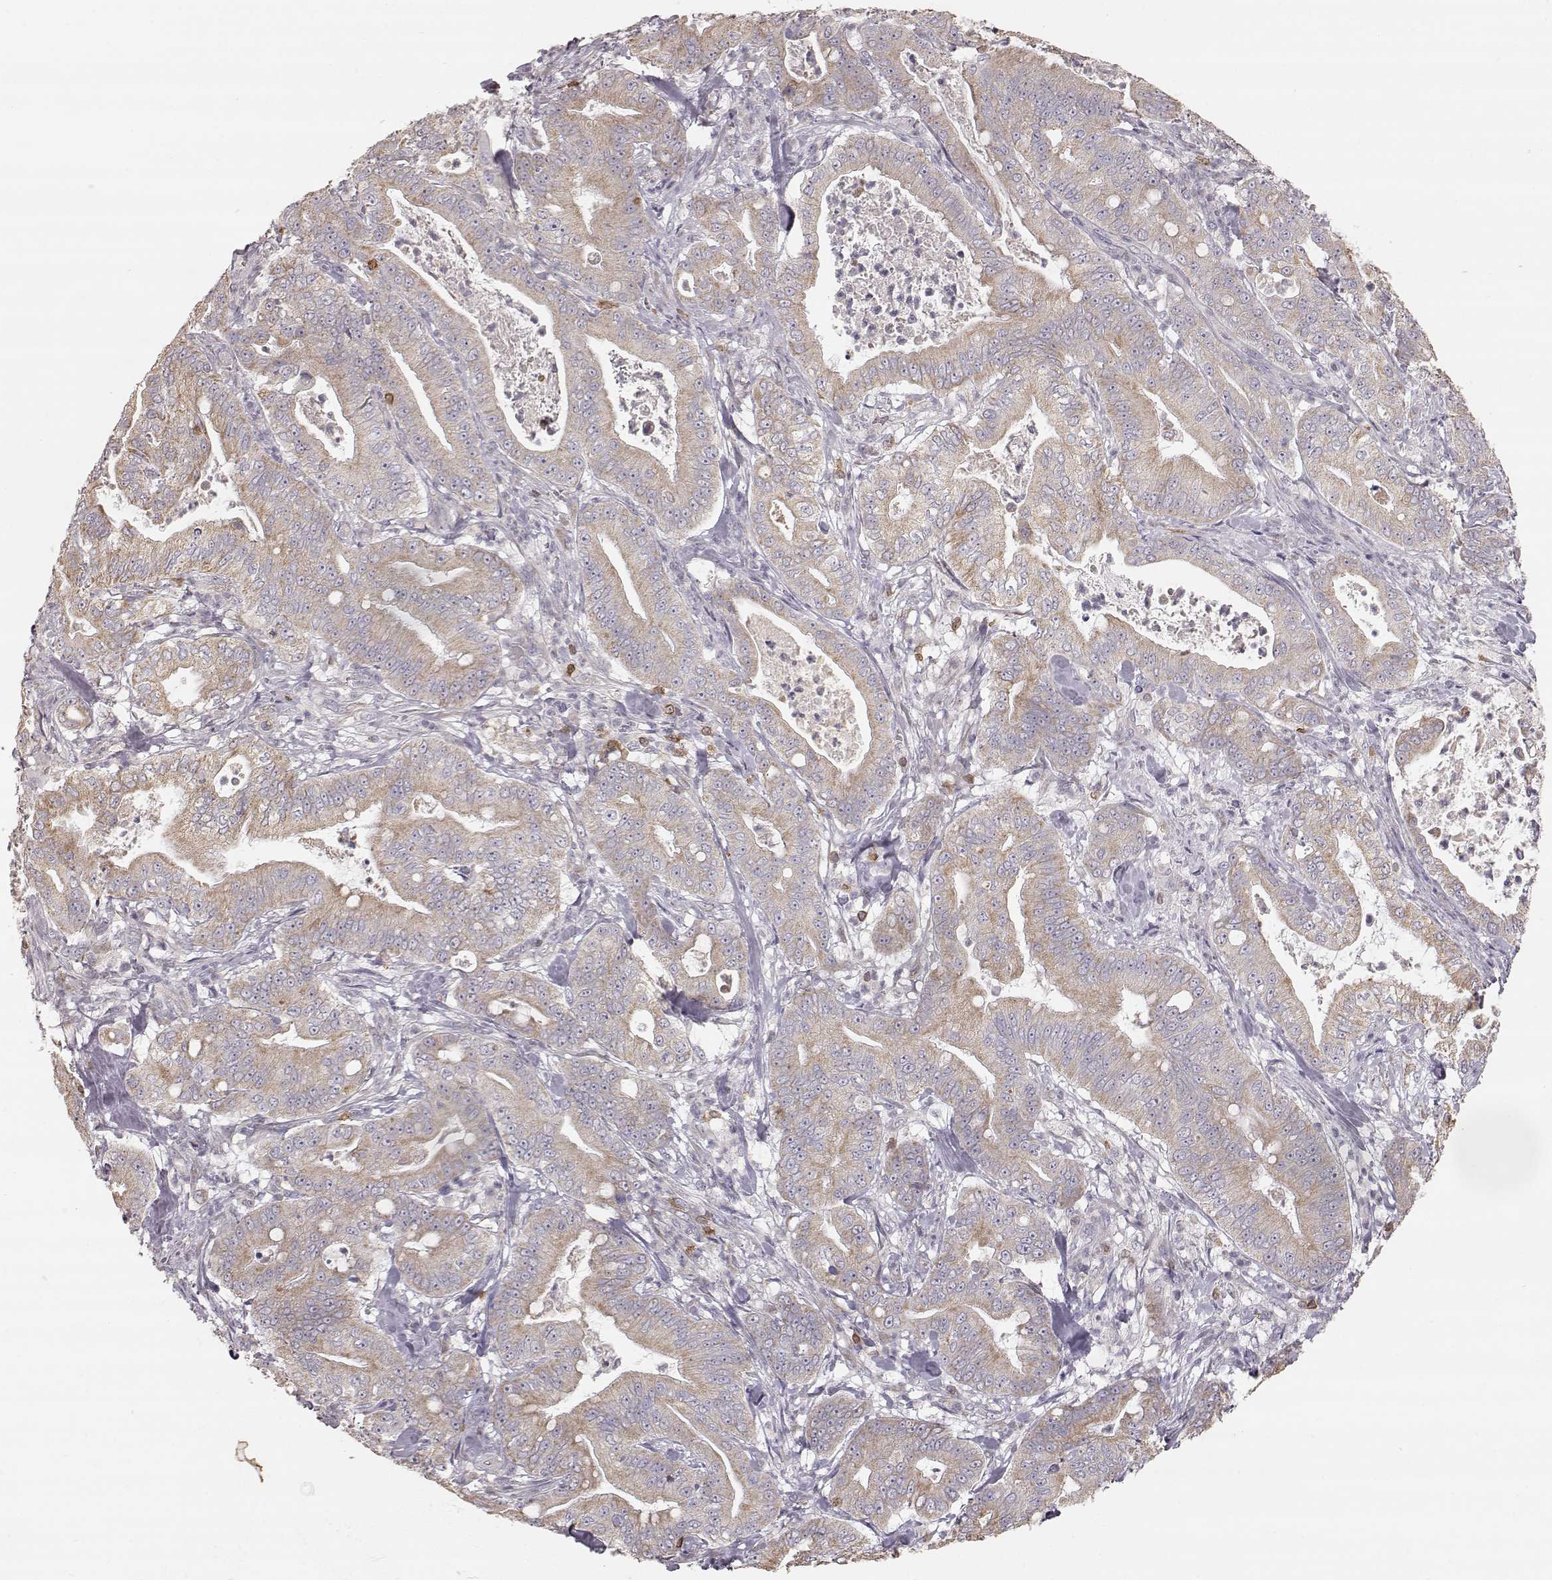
{"staining": {"intensity": "weak", "quantity": ">75%", "location": "cytoplasmic/membranous"}, "tissue": "pancreatic cancer", "cell_type": "Tumor cells", "image_type": "cancer", "snomed": [{"axis": "morphology", "description": "Adenocarcinoma, NOS"}, {"axis": "topography", "description": "Pancreas"}], "caption": "Tumor cells display low levels of weak cytoplasmic/membranous positivity in about >75% of cells in human pancreatic cancer.", "gene": "GRAP2", "patient": {"sex": "male", "age": 71}}